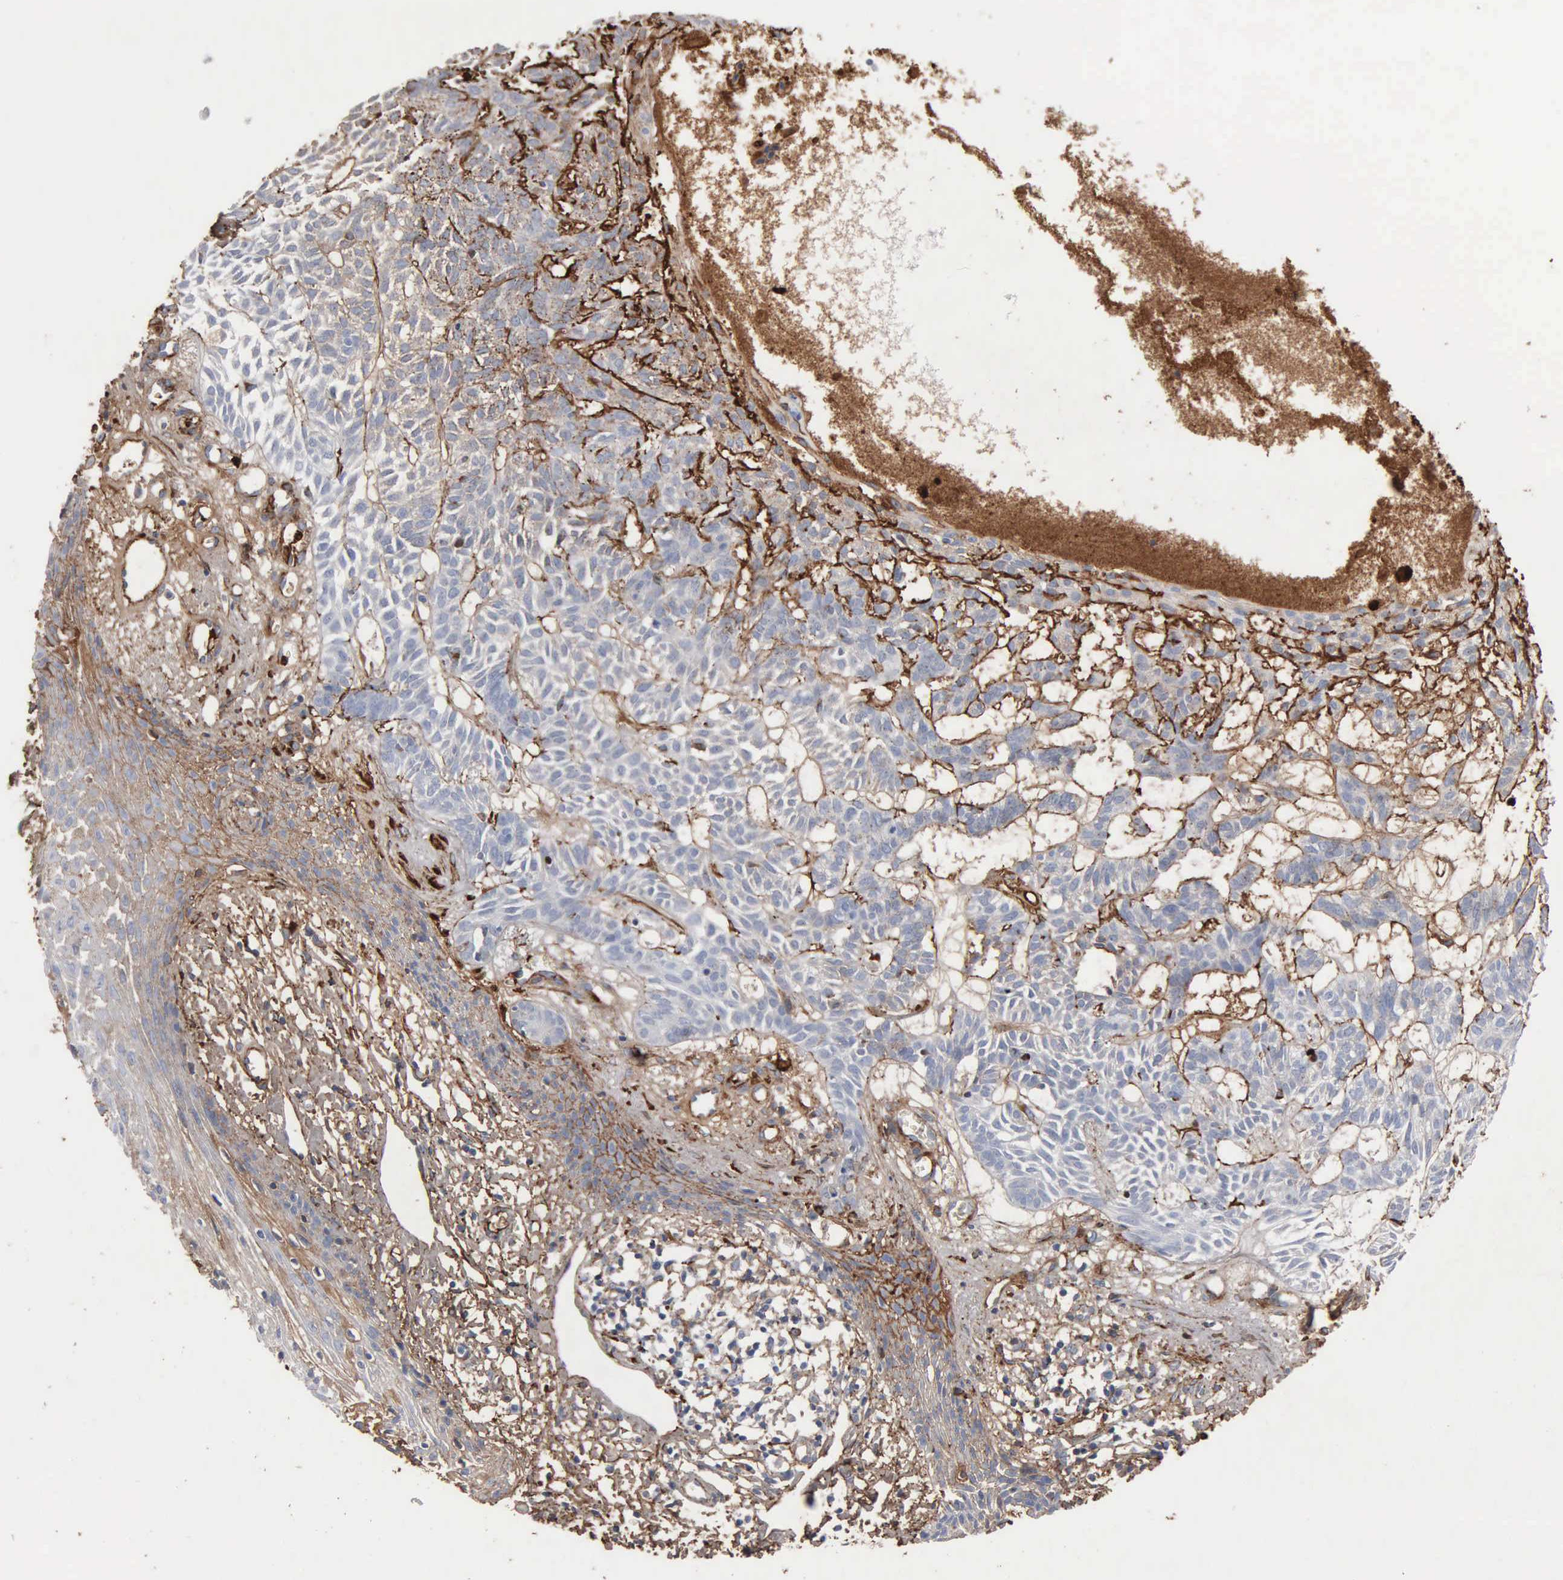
{"staining": {"intensity": "moderate", "quantity": "<25%", "location": "cytoplasmic/membranous"}, "tissue": "skin cancer", "cell_type": "Tumor cells", "image_type": "cancer", "snomed": [{"axis": "morphology", "description": "Basal cell carcinoma"}, {"axis": "topography", "description": "Skin"}], "caption": "About <25% of tumor cells in human basal cell carcinoma (skin) demonstrate moderate cytoplasmic/membranous protein staining as visualized by brown immunohistochemical staining.", "gene": "FN1", "patient": {"sex": "male", "age": 75}}